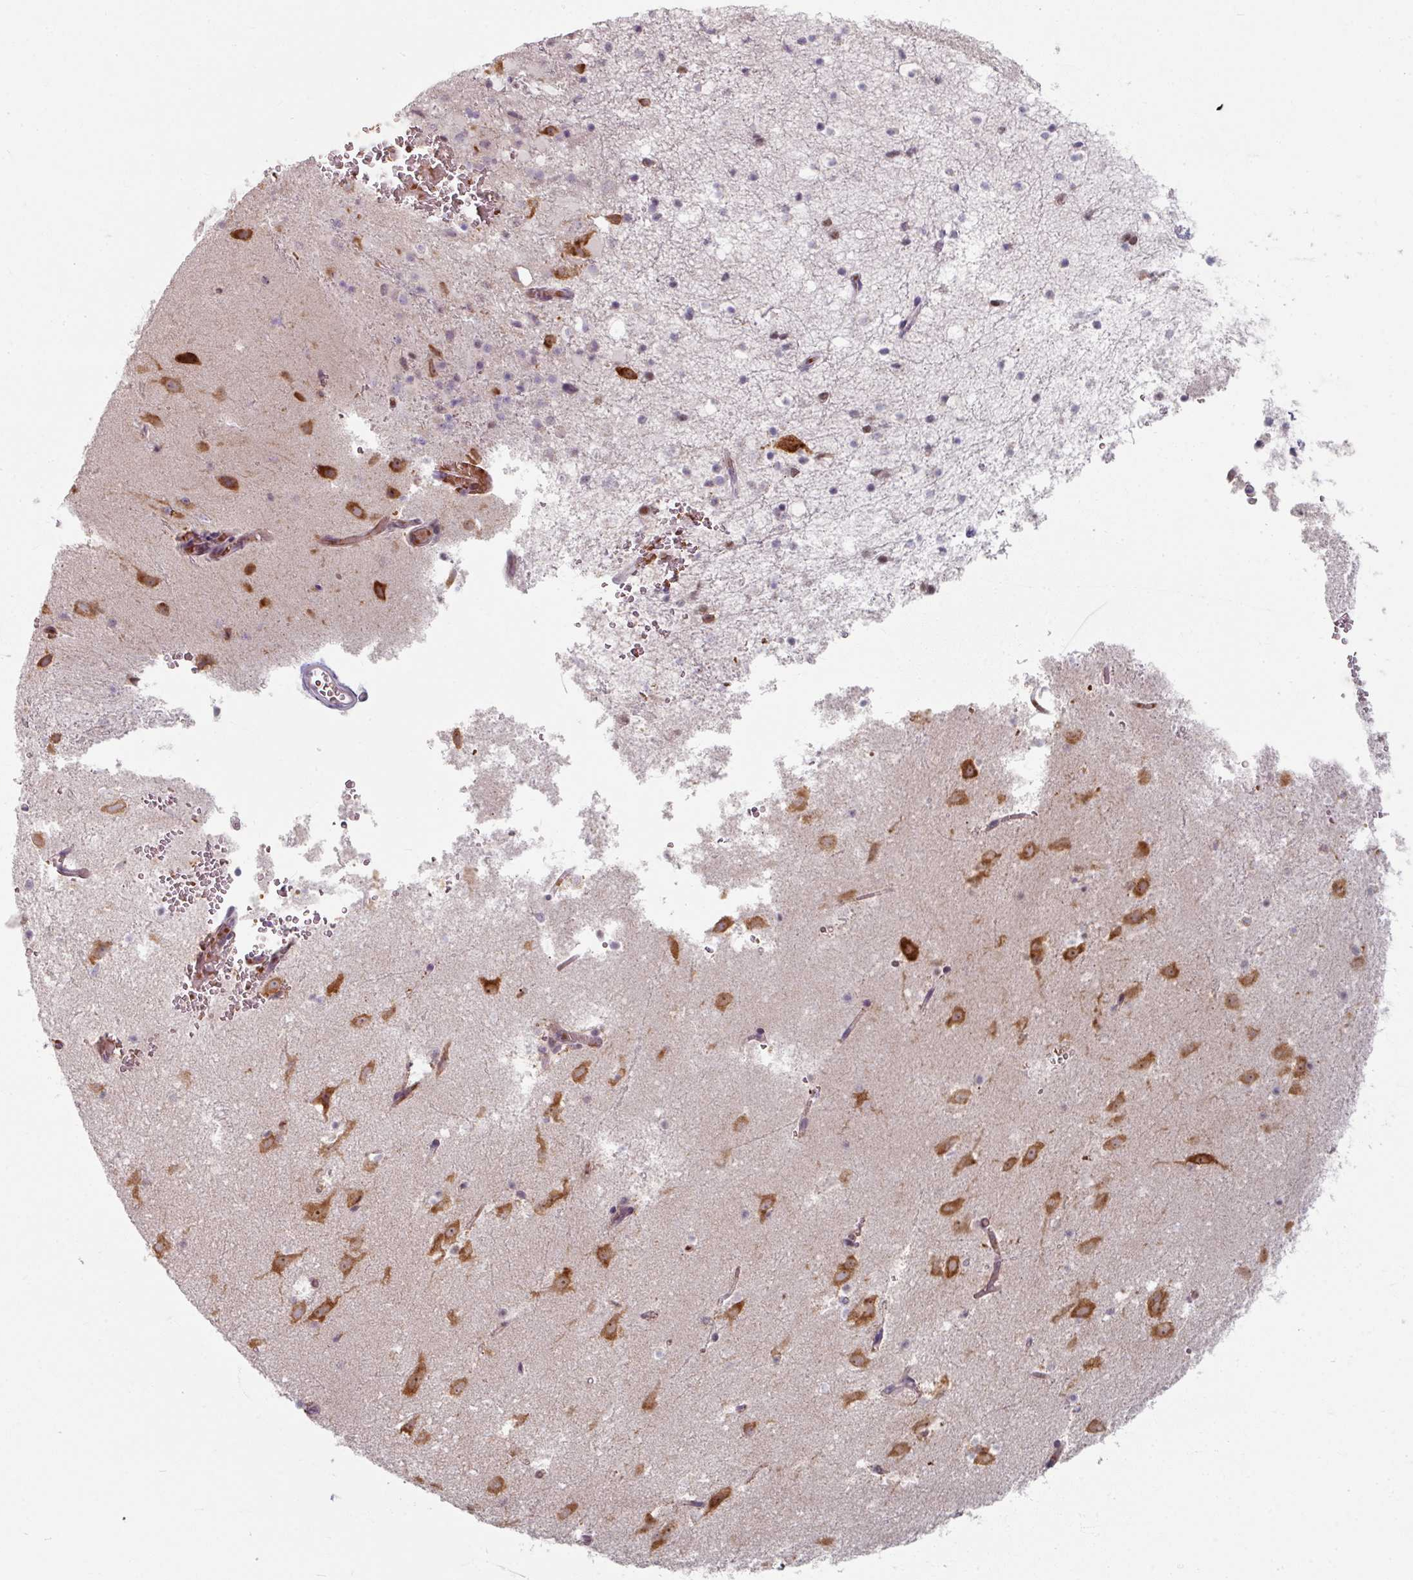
{"staining": {"intensity": "moderate", "quantity": "<25%", "location": "cytoplasmic/membranous,nuclear"}, "tissue": "caudate", "cell_type": "Glial cells", "image_type": "normal", "snomed": [{"axis": "morphology", "description": "Normal tissue, NOS"}, {"axis": "topography", "description": "Lateral ventricle wall"}], "caption": "Immunohistochemical staining of unremarkable caudate displays low levels of moderate cytoplasmic/membranous,nuclear expression in approximately <25% of glial cells.", "gene": "KMT5C", "patient": {"sex": "male", "age": 37}}